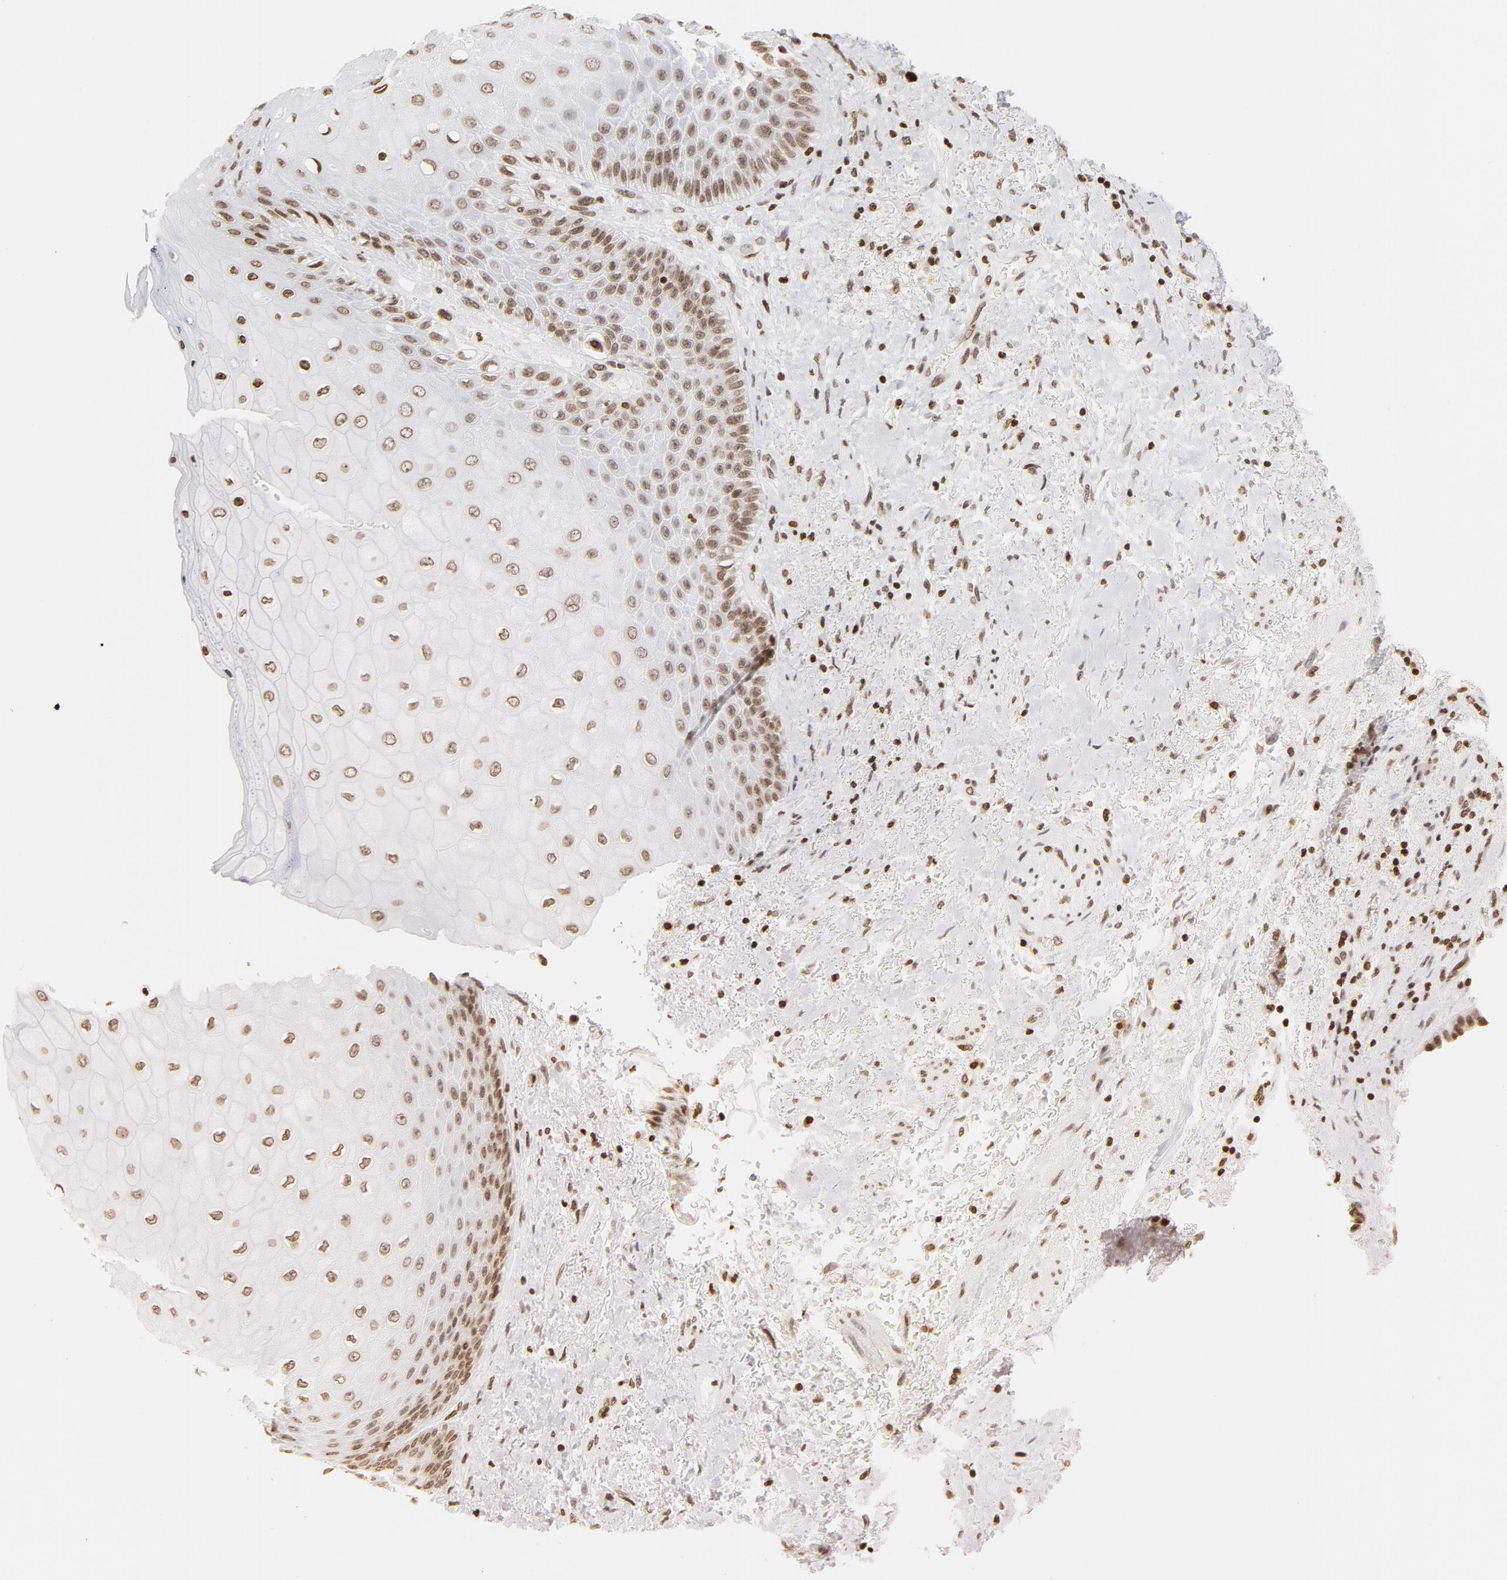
{"staining": {"intensity": "weak", "quantity": ">75%", "location": "nuclear"}, "tissue": "skin", "cell_type": "Epidermal cells", "image_type": "normal", "snomed": [{"axis": "morphology", "description": "Normal tissue, NOS"}, {"axis": "topography", "description": "Anal"}], "caption": "An immunohistochemistry (IHC) photomicrograph of benign tissue is shown. Protein staining in brown highlights weak nuclear positivity in skin within epidermal cells. (IHC, brightfield microscopy, high magnification).", "gene": "H2AC12", "patient": {"sex": "female", "age": 46}}